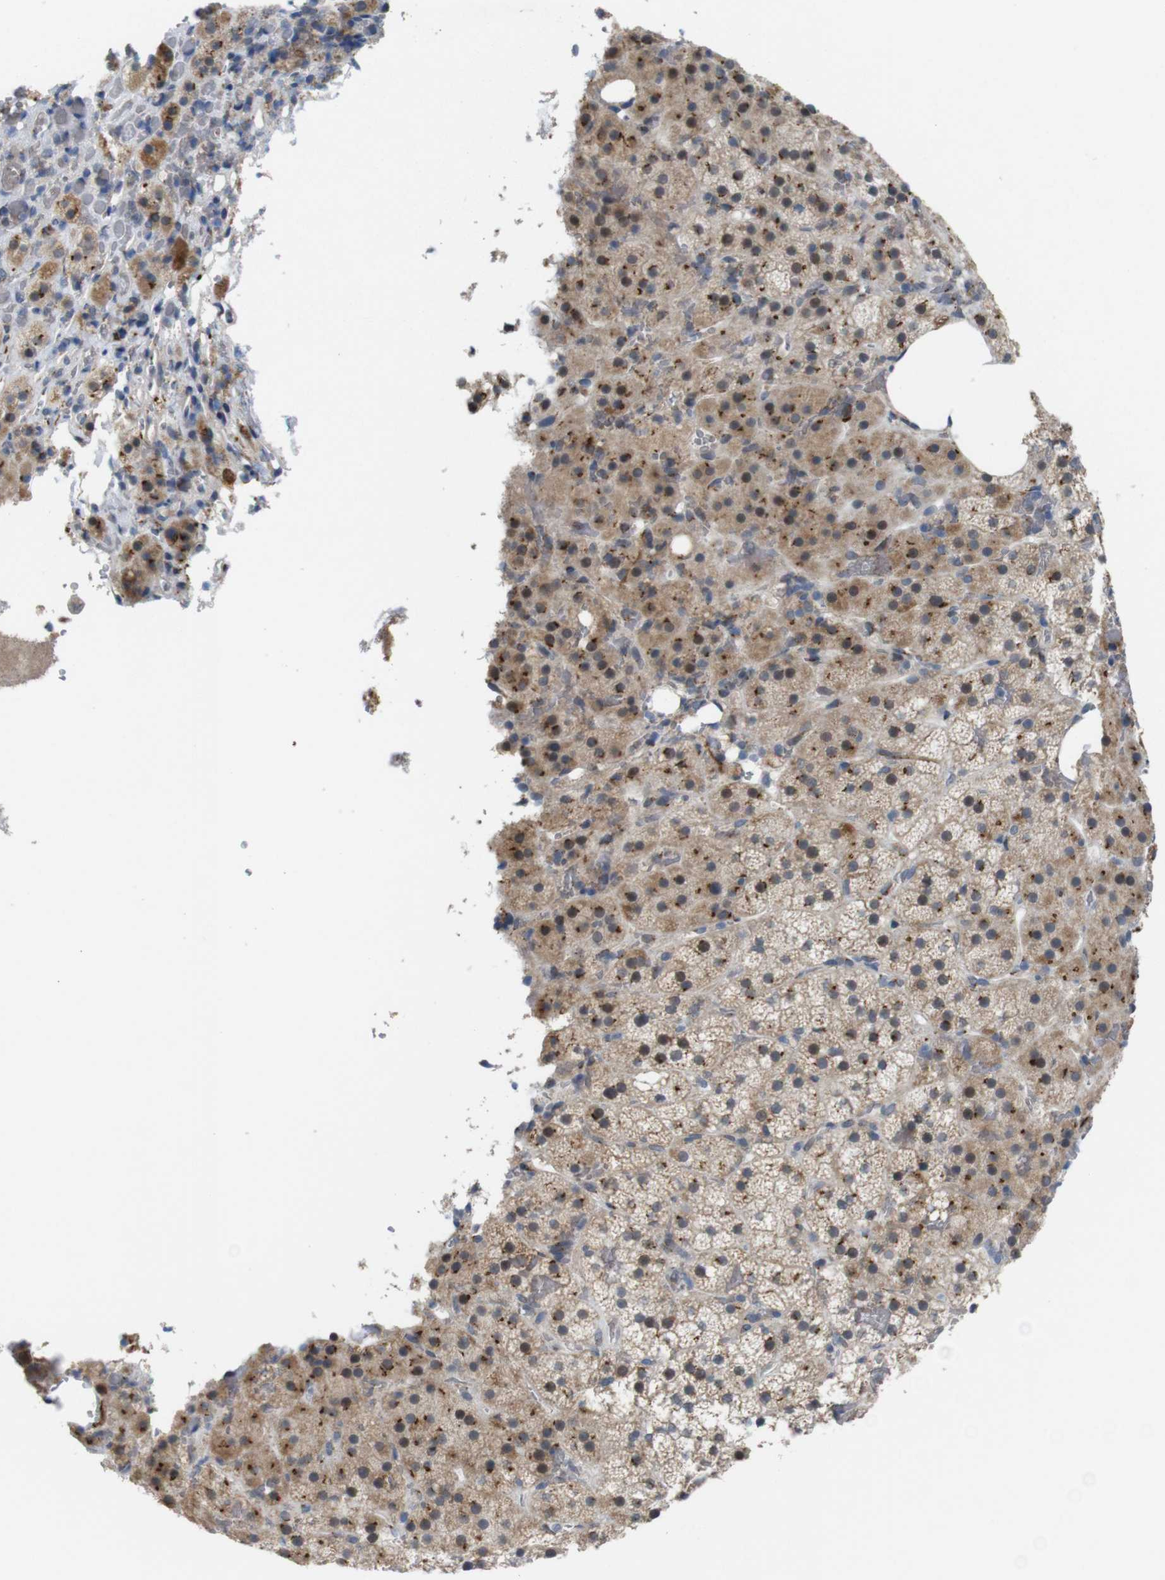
{"staining": {"intensity": "moderate", "quantity": ">75%", "location": "cytoplasmic/membranous"}, "tissue": "adrenal gland", "cell_type": "Glandular cells", "image_type": "normal", "snomed": [{"axis": "morphology", "description": "Normal tissue, NOS"}, {"axis": "topography", "description": "Adrenal gland"}], "caption": "Immunohistochemical staining of benign adrenal gland exhibits medium levels of moderate cytoplasmic/membranous positivity in approximately >75% of glandular cells.", "gene": "EFCAB14", "patient": {"sex": "female", "age": 59}}